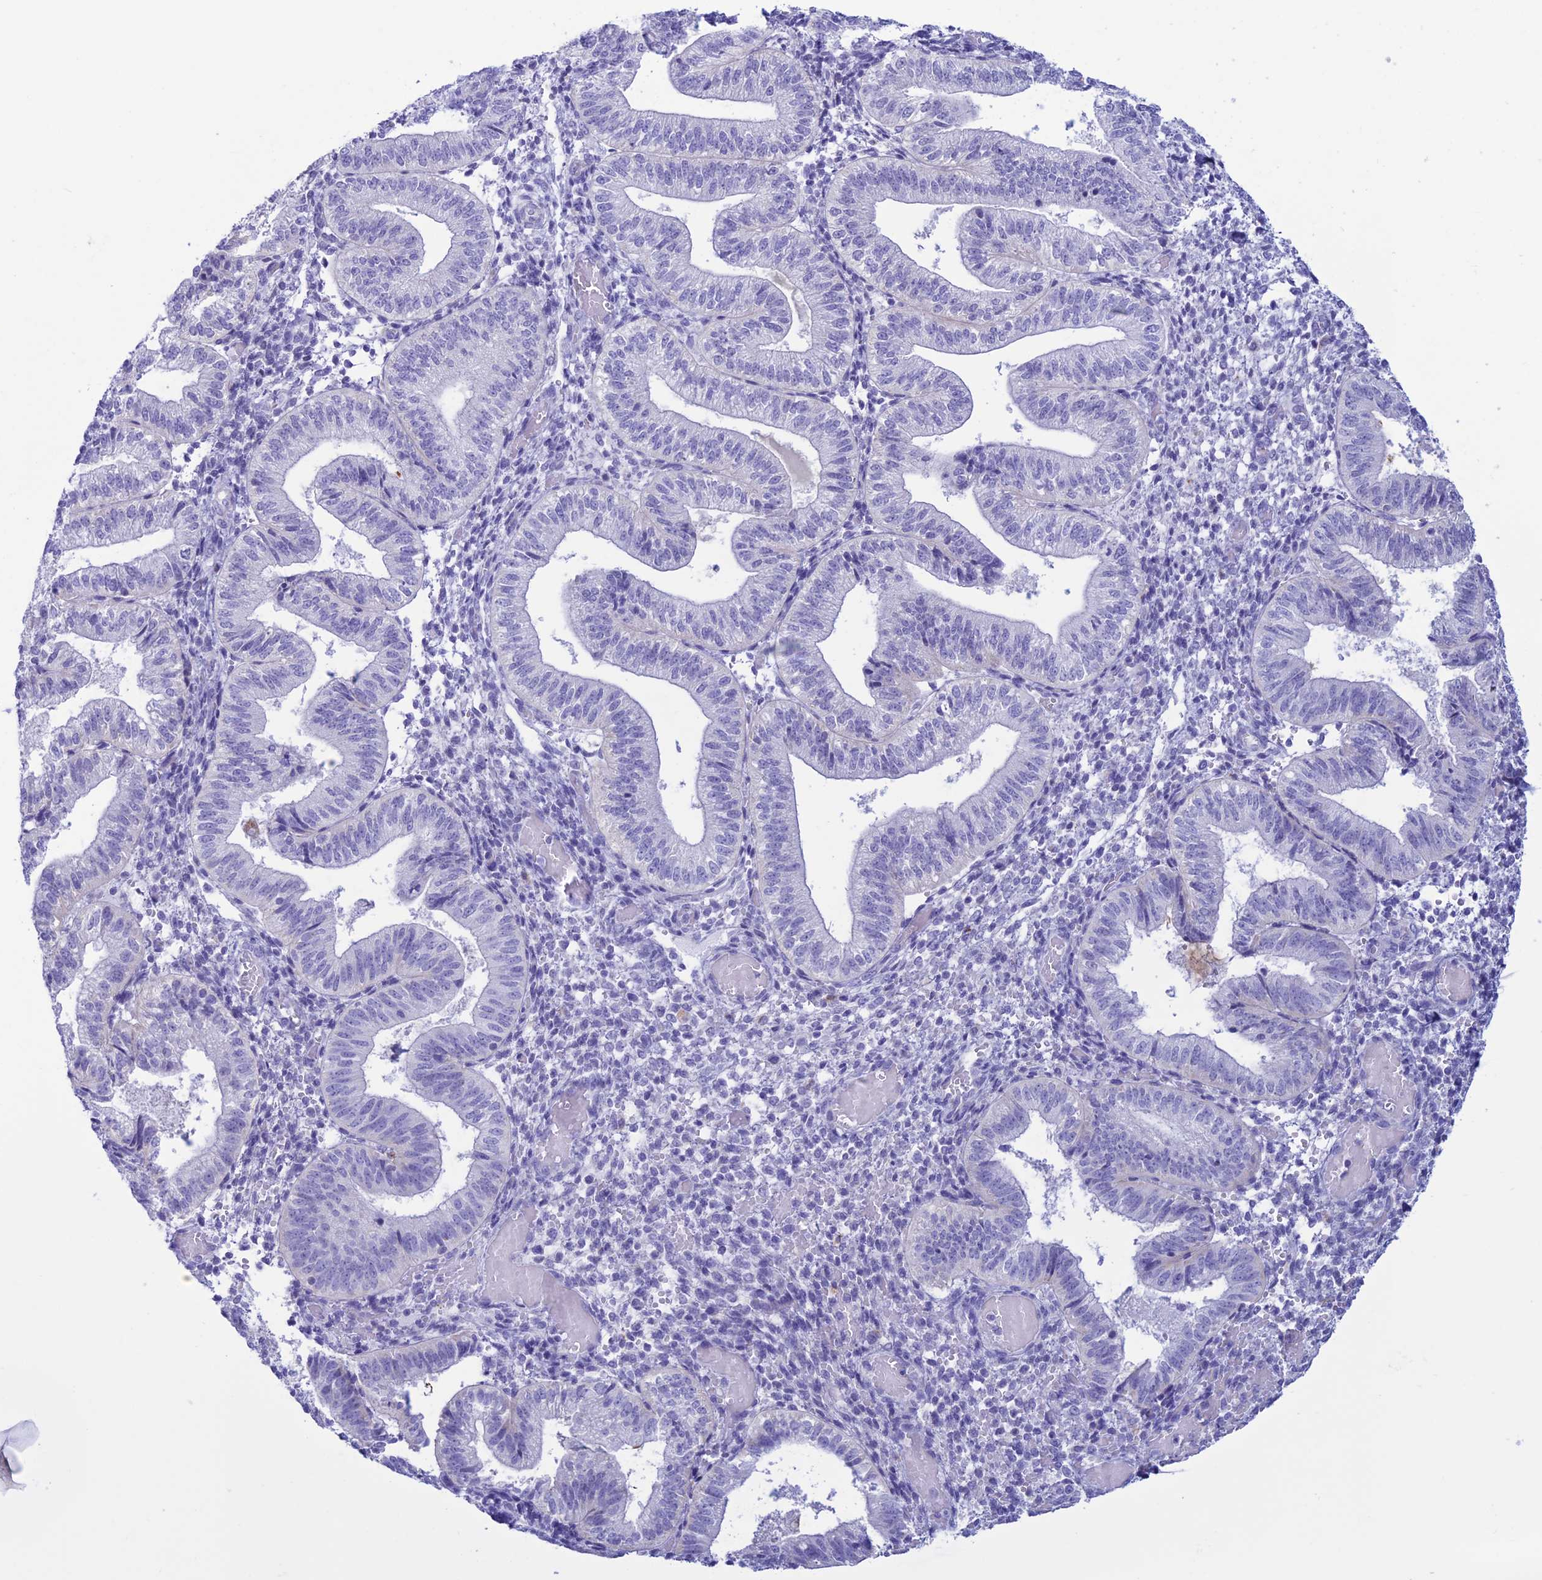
{"staining": {"intensity": "negative", "quantity": "none", "location": "none"}, "tissue": "endometrium", "cell_type": "Cells in endometrial stroma", "image_type": "normal", "snomed": [{"axis": "morphology", "description": "Normal tissue, NOS"}, {"axis": "topography", "description": "Endometrium"}], "caption": "This histopathology image is of unremarkable endometrium stained with immunohistochemistry to label a protein in brown with the nuclei are counter-stained blue. There is no positivity in cells in endometrial stroma.", "gene": "CFAP210", "patient": {"sex": "female", "age": 34}}